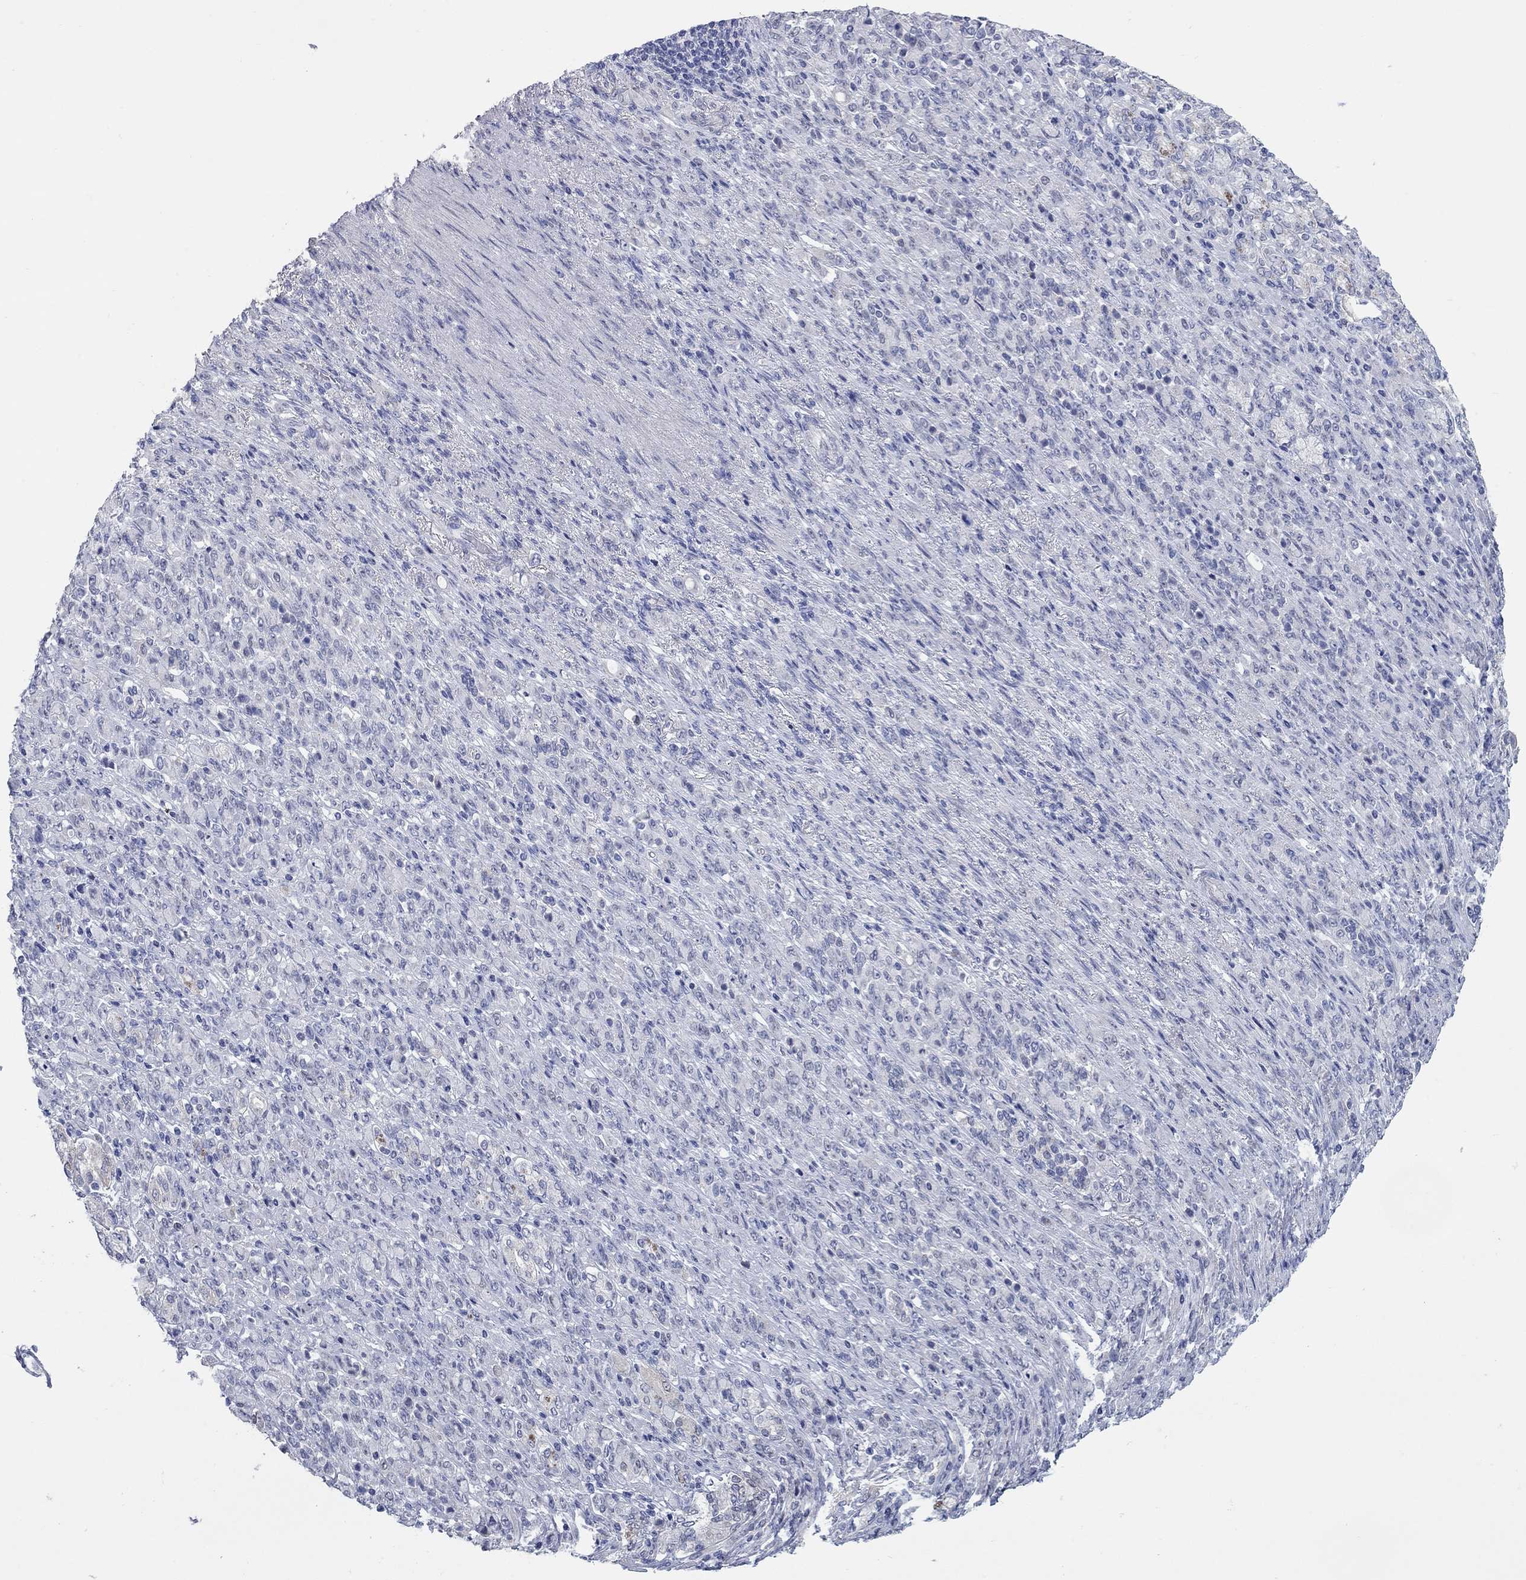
{"staining": {"intensity": "negative", "quantity": "none", "location": "none"}, "tissue": "stomach cancer", "cell_type": "Tumor cells", "image_type": "cancer", "snomed": [{"axis": "morphology", "description": "Normal tissue, NOS"}, {"axis": "morphology", "description": "Adenocarcinoma, NOS"}, {"axis": "topography", "description": "Stomach"}], "caption": "DAB (3,3'-diaminobenzidine) immunohistochemical staining of human adenocarcinoma (stomach) displays no significant positivity in tumor cells. (Brightfield microscopy of DAB immunohistochemistry at high magnification).", "gene": "WASF3", "patient": {"sex": "female", "age": 79}}